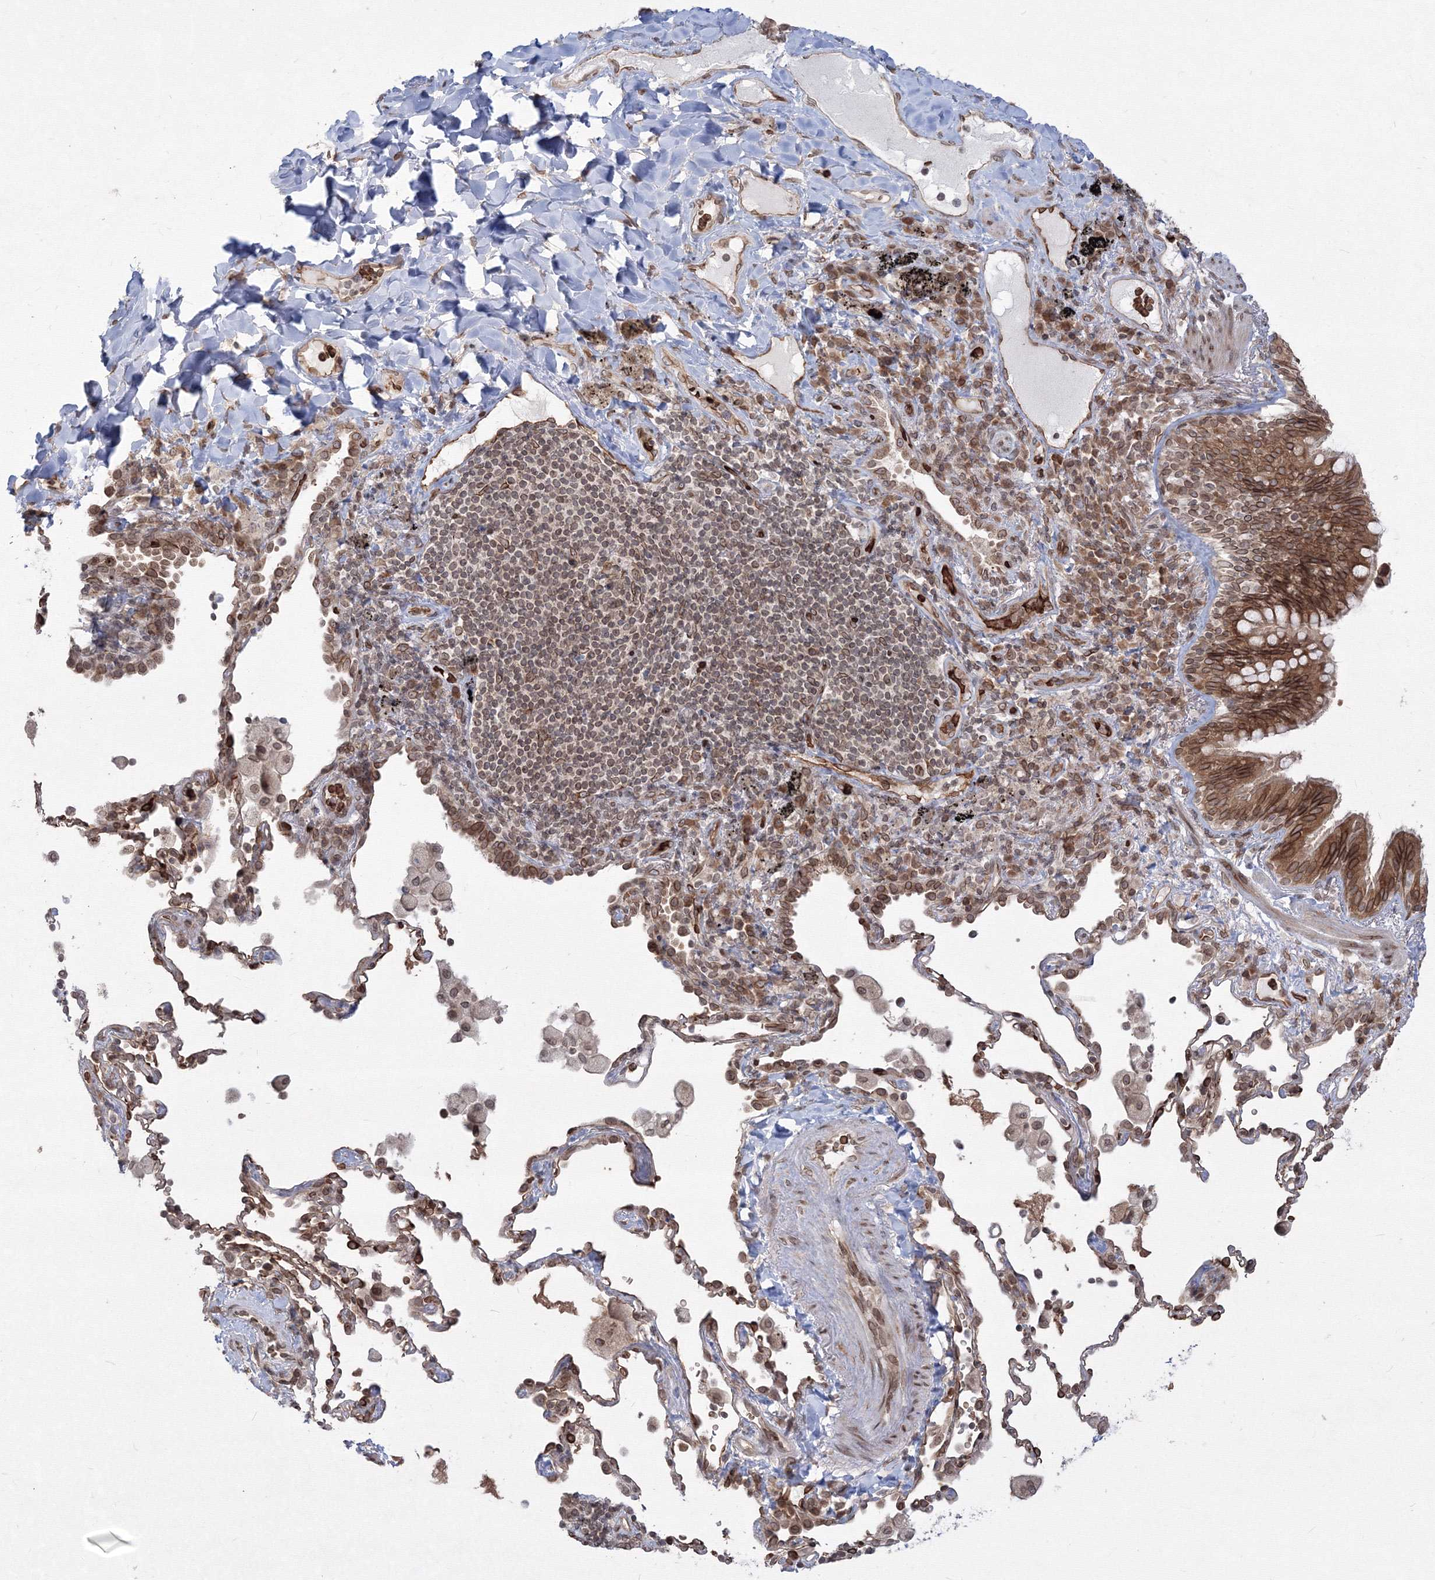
{"staining": {"intensity": "moderate", "quantity": ">75%", "location": "cytoplasmic/membranous,nuclear"}, "tissue": "bronchus", "cell_type": "Respiratory epithelial cells", "image_type": "normal", "snomed": [{"axis": "morphology", "description": "Normal tissue, NOS"}, {"axis": "morphology", "description": "Adenocarcinoma, NOS"}, {"axis": "topography", "description": "Bronchus"}, {"axis": "topography", "description": "Lung"}], "caption": "This is an image of IHC staining of unremarkable bronchus, which shows moderate staining in the cytoplasmic/membranous,nuclear of respiratory epithelial cells.", "gene": "DNAJB2", "patient": {"sex": "male", "age": 54}}